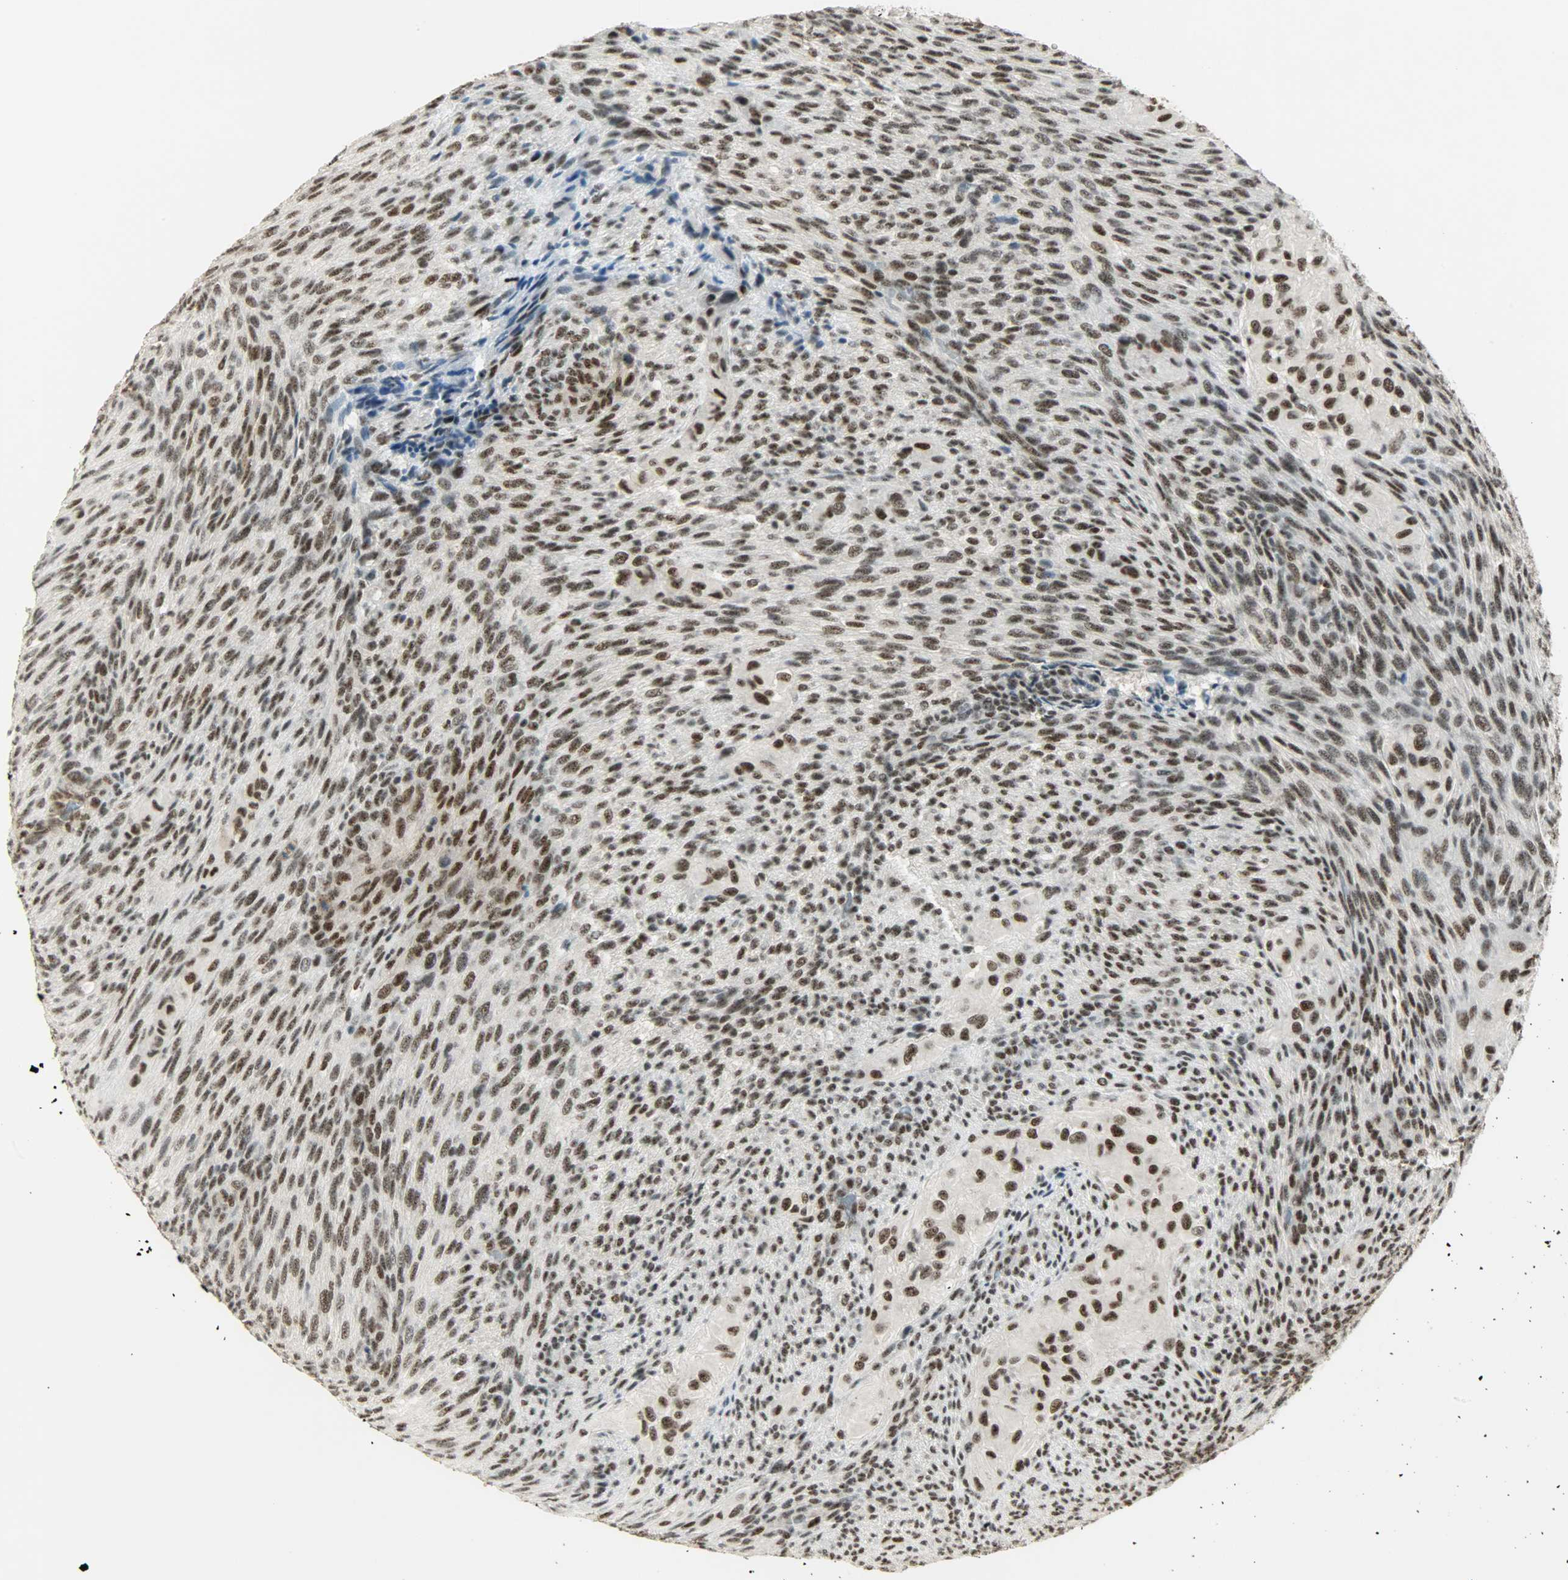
{"staining": {"intensity": "strong", "quantity": ">75%", "location": "nuclear"}, "tissue": "glioma", "cell_type": "Tumor cells", "image_type": "cancer", "snomed": [{"axis": "morphology", "description": "Glioma, malignant, High grade"}, {"axis": "topography", "description": "Cerebral cortex"}], "caption": "Glioma stained with DAB (3,3'-diaminobenzidine) IHC demonstrates high levels of strong nuclear staining in approximately >75% of tumor cells. The staining was performed using DAB, with brown indicating positive protein expression. Nuclei are stained blue with hematoxylin.", "gene": "SUGP1", "patient": {"sex": "female", "age": 55}}